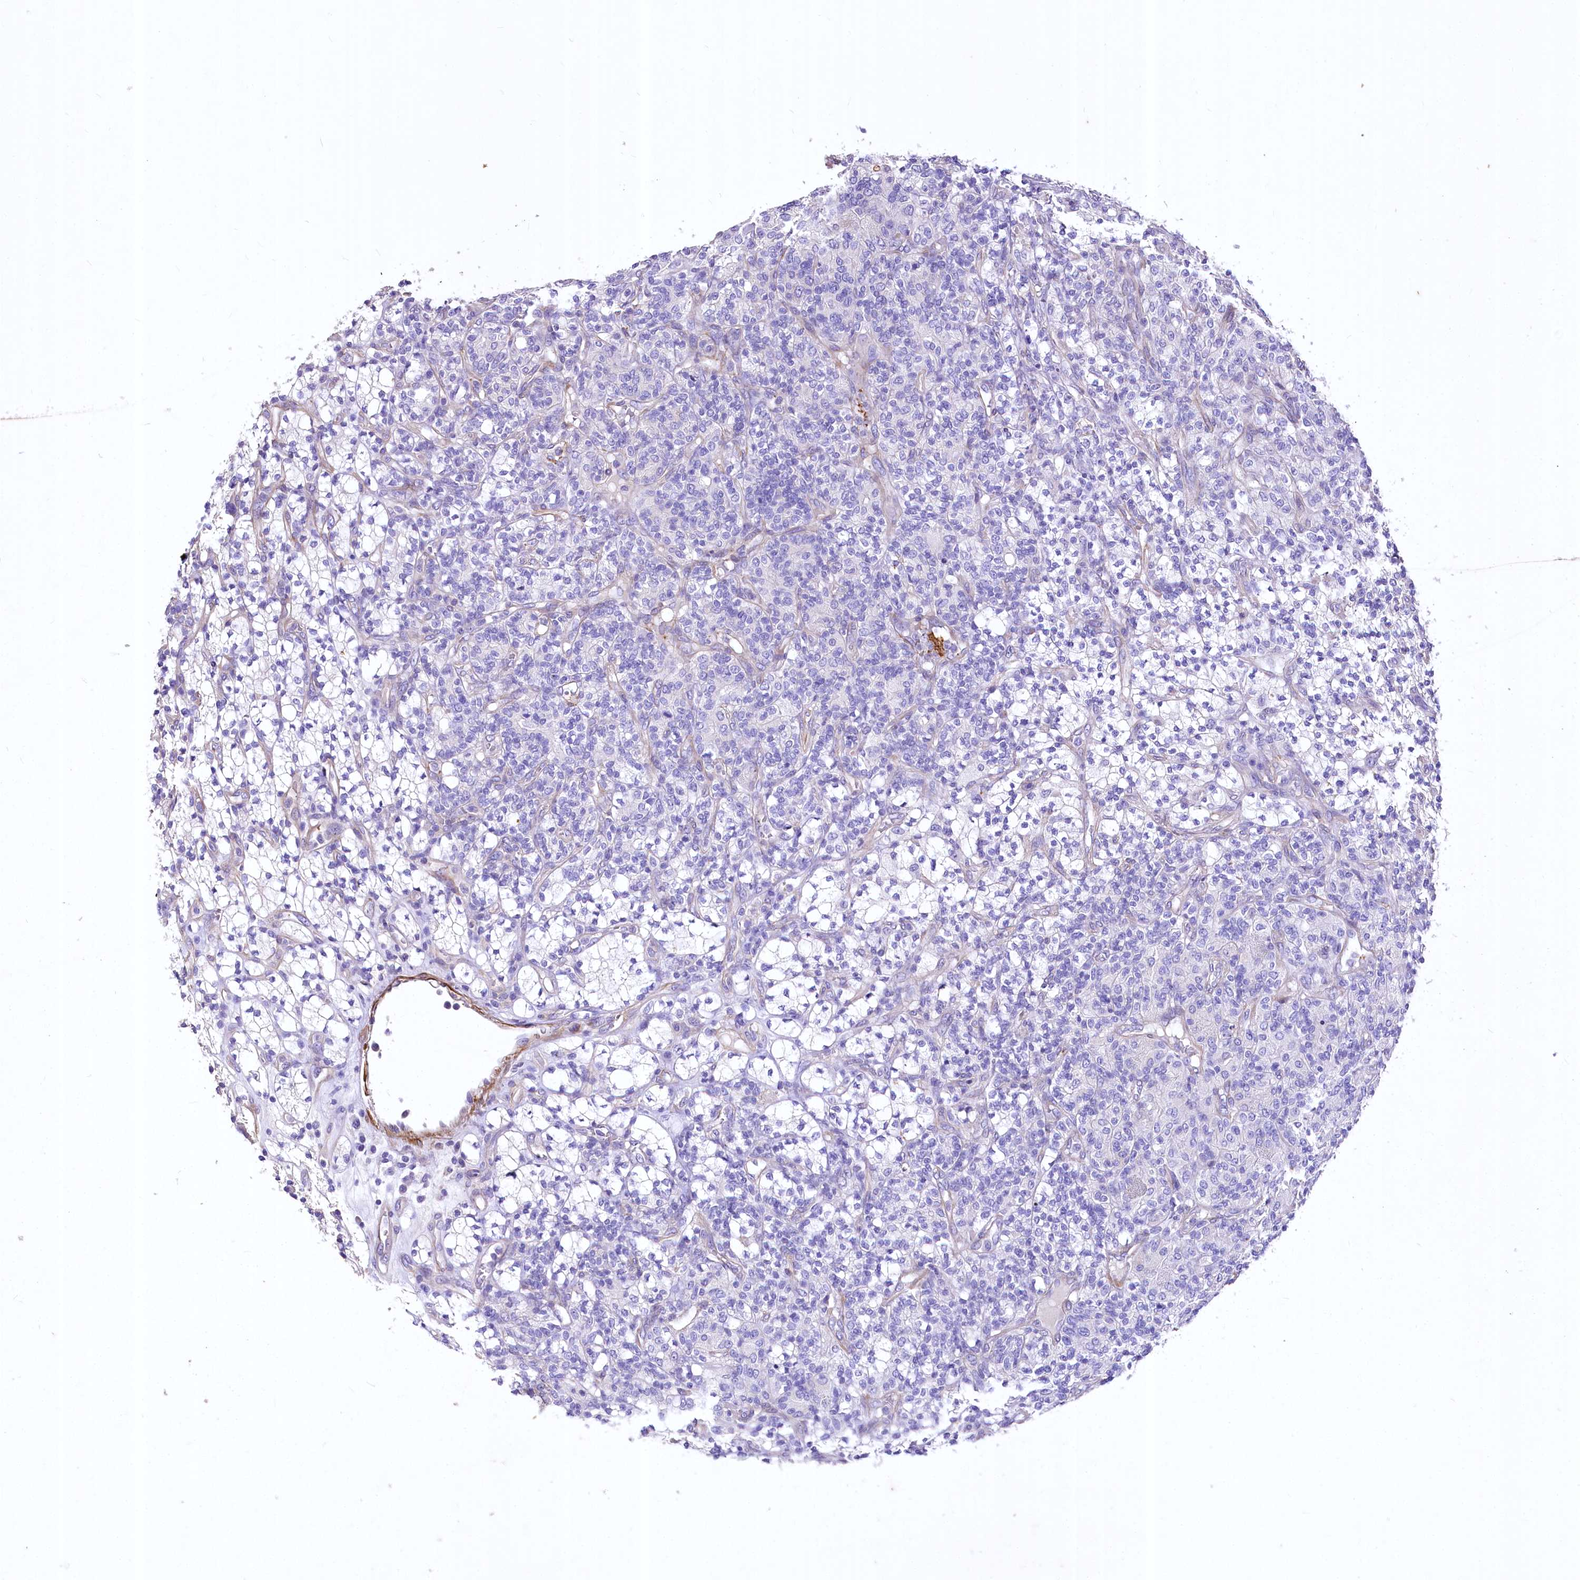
{"staining": {"intensity": "negative", "quantity": "none", "location": "none"}, "tissue": "renal cancer", "cell_type": "Tumor cells", "image_type": "cancer", "snomed": [{"axis": "morphology", "description": "Adenocarcinoma, NOS"}, {"axis": "topography", "description": "Kidney"}], "caption": "Renal adenocarcinoma was stained to show a protein in brown. There is no significant staining in tumor cells. Nuclei are stained in blue.", "gene": "RDH16", "patient": {"sex": "male", "age": 77}}